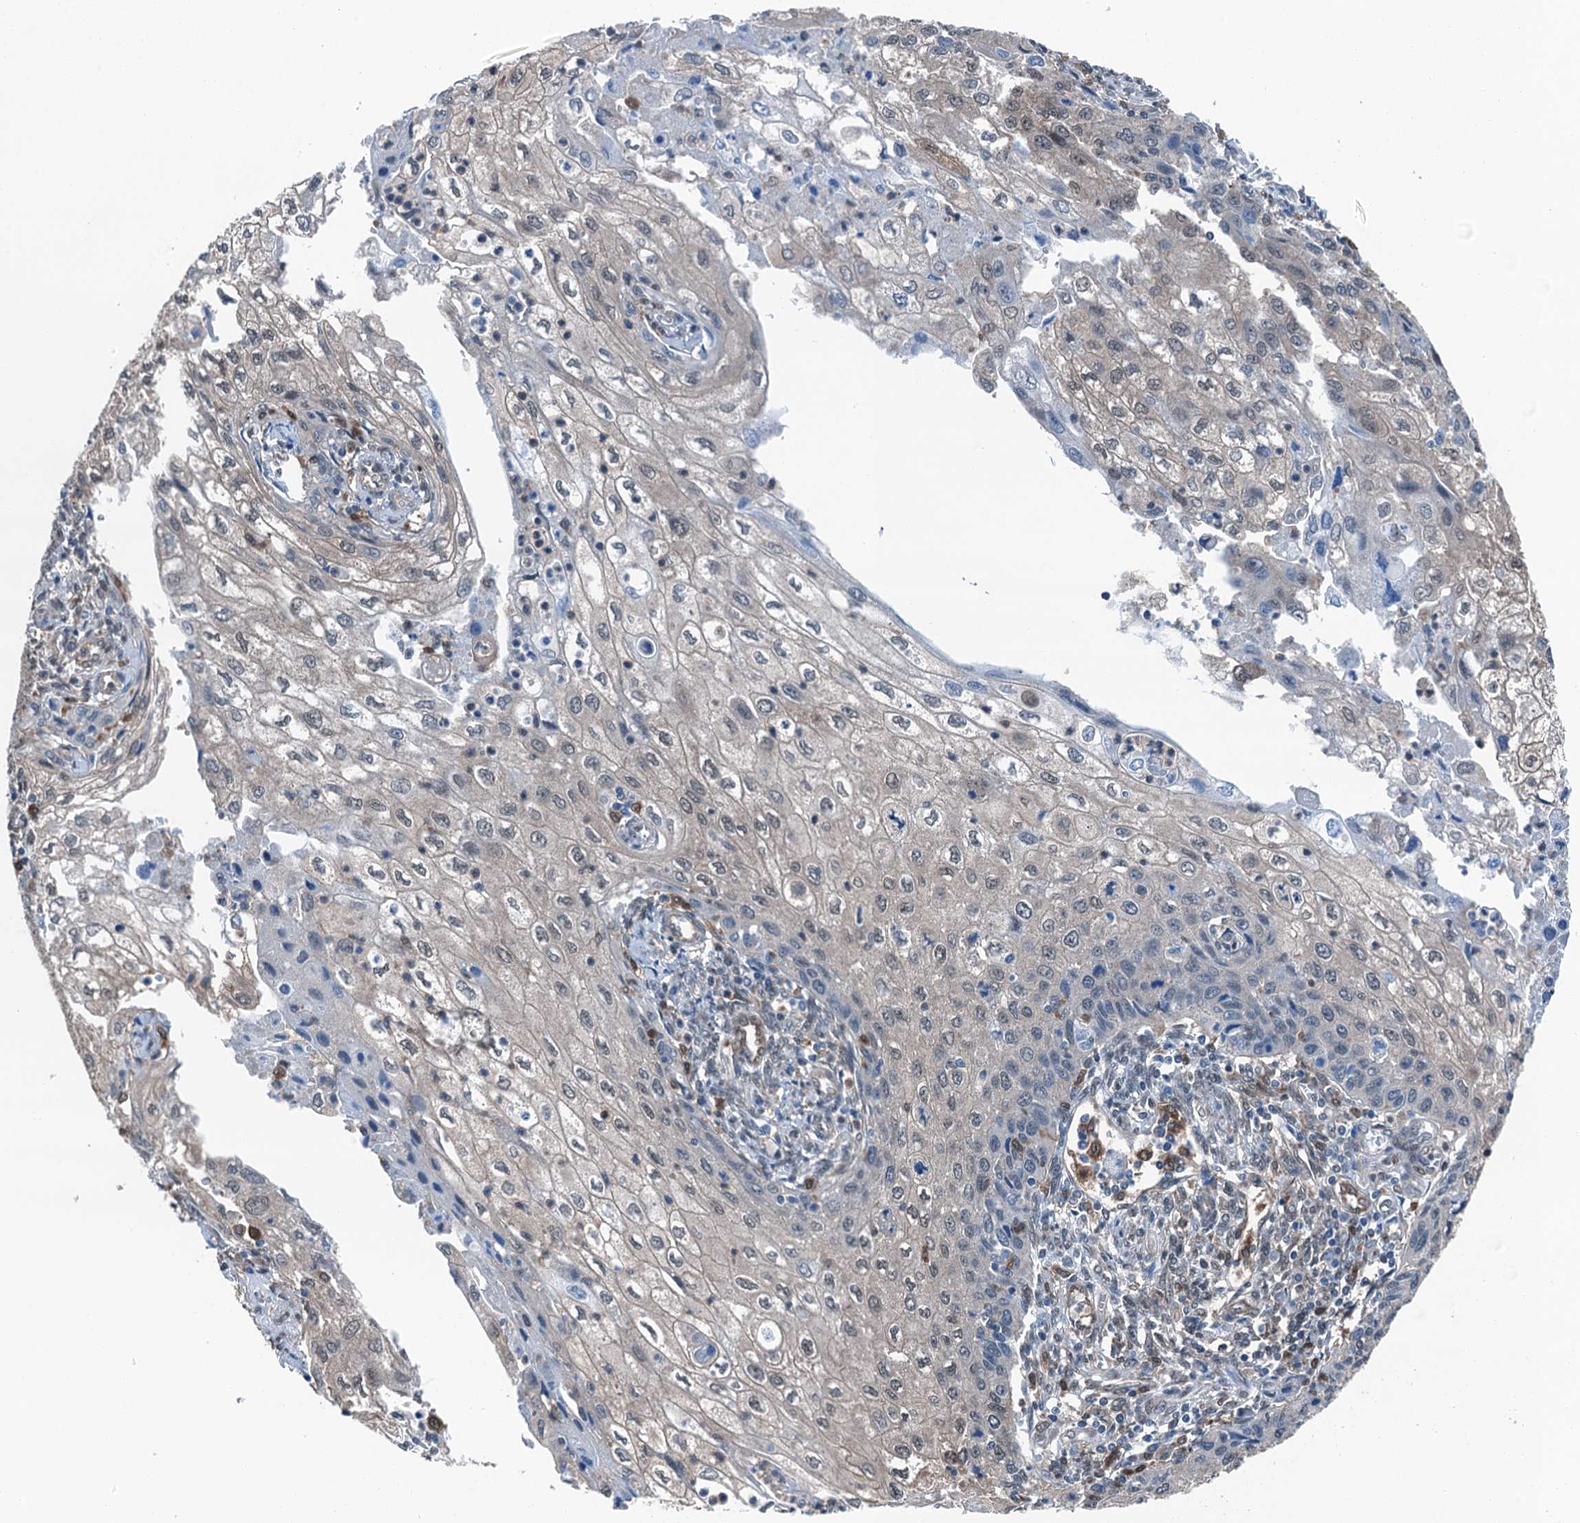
{"staining": {"intensity": "weak", "quantity": "<25%", "location": "cytoplasmic/membranous"}, "tissue": "cervical cancer", "cell_type": "Tumor cells", "image_type": "cancer", "snomed": [{"axis": "morphology", "description": "Squamous cell carcinoma, NOS"}, {"axis": "topography", "description": "Cervix"}], "caption": "Human cervical squamous cell carcinoma stained for a protein using IHC shows no positivity in tumor cells.", "gene": "RNH1", "patient": {"sex": "female", "age": 67}}